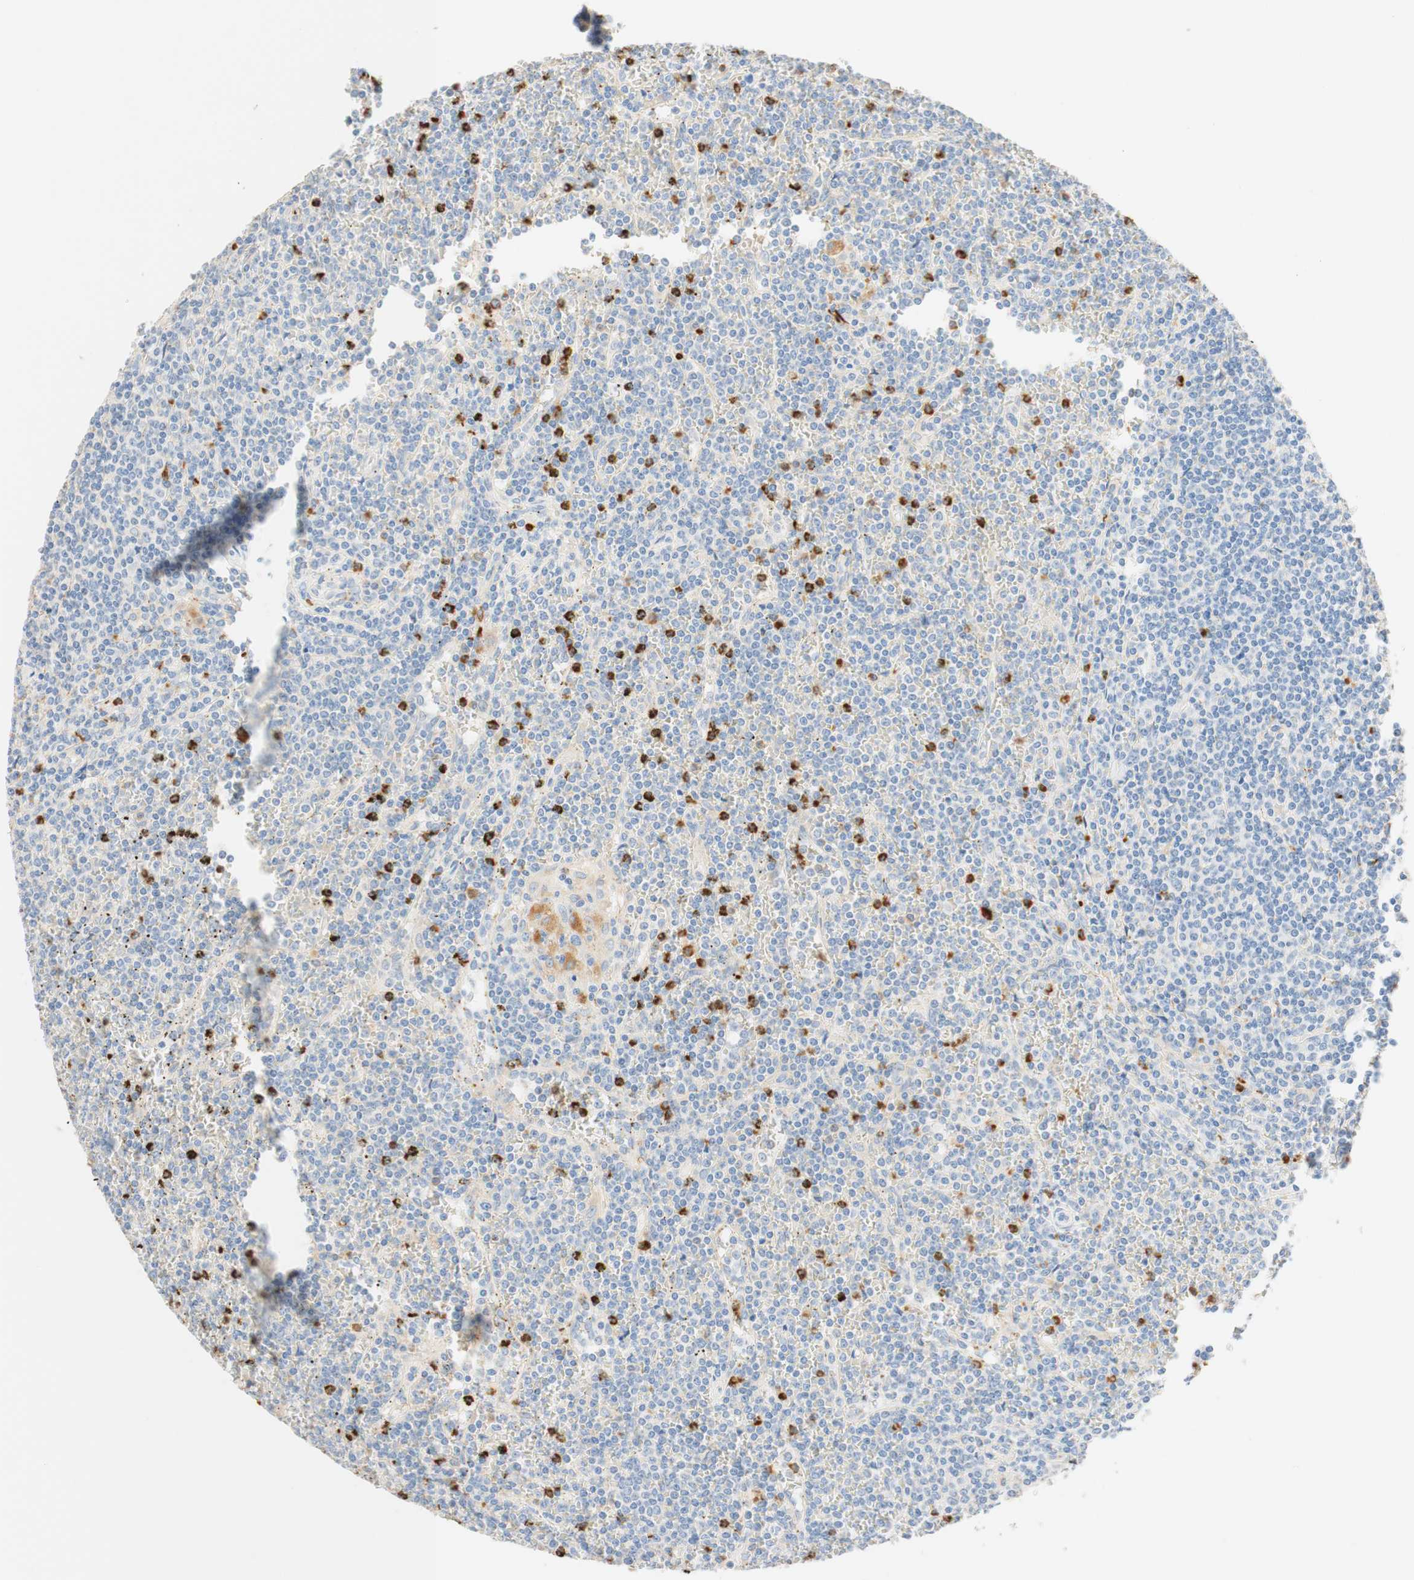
{"staining": {"intensity": "strong", "quantity": "25%-75%", "location": "cytoplasmic/membranous"}, "tissue": "lymphoma", "cell_type": "Tumor cells", "image_type": "cancer", "snomed": [{"axis": "morphology", "description": "Malignant lymphoma, non-Hodgkin's type, Low grade"}, {"axis": "topography", "description": "Spleen"}], "caption": "Brown immunohistochemical staining in lymphoma displays strong cytoplasmic/membranous positivity in approximately 25%-75% of tumor cells.", "gene": "CD63", "patient": {"sex": "female", "age": 19}}